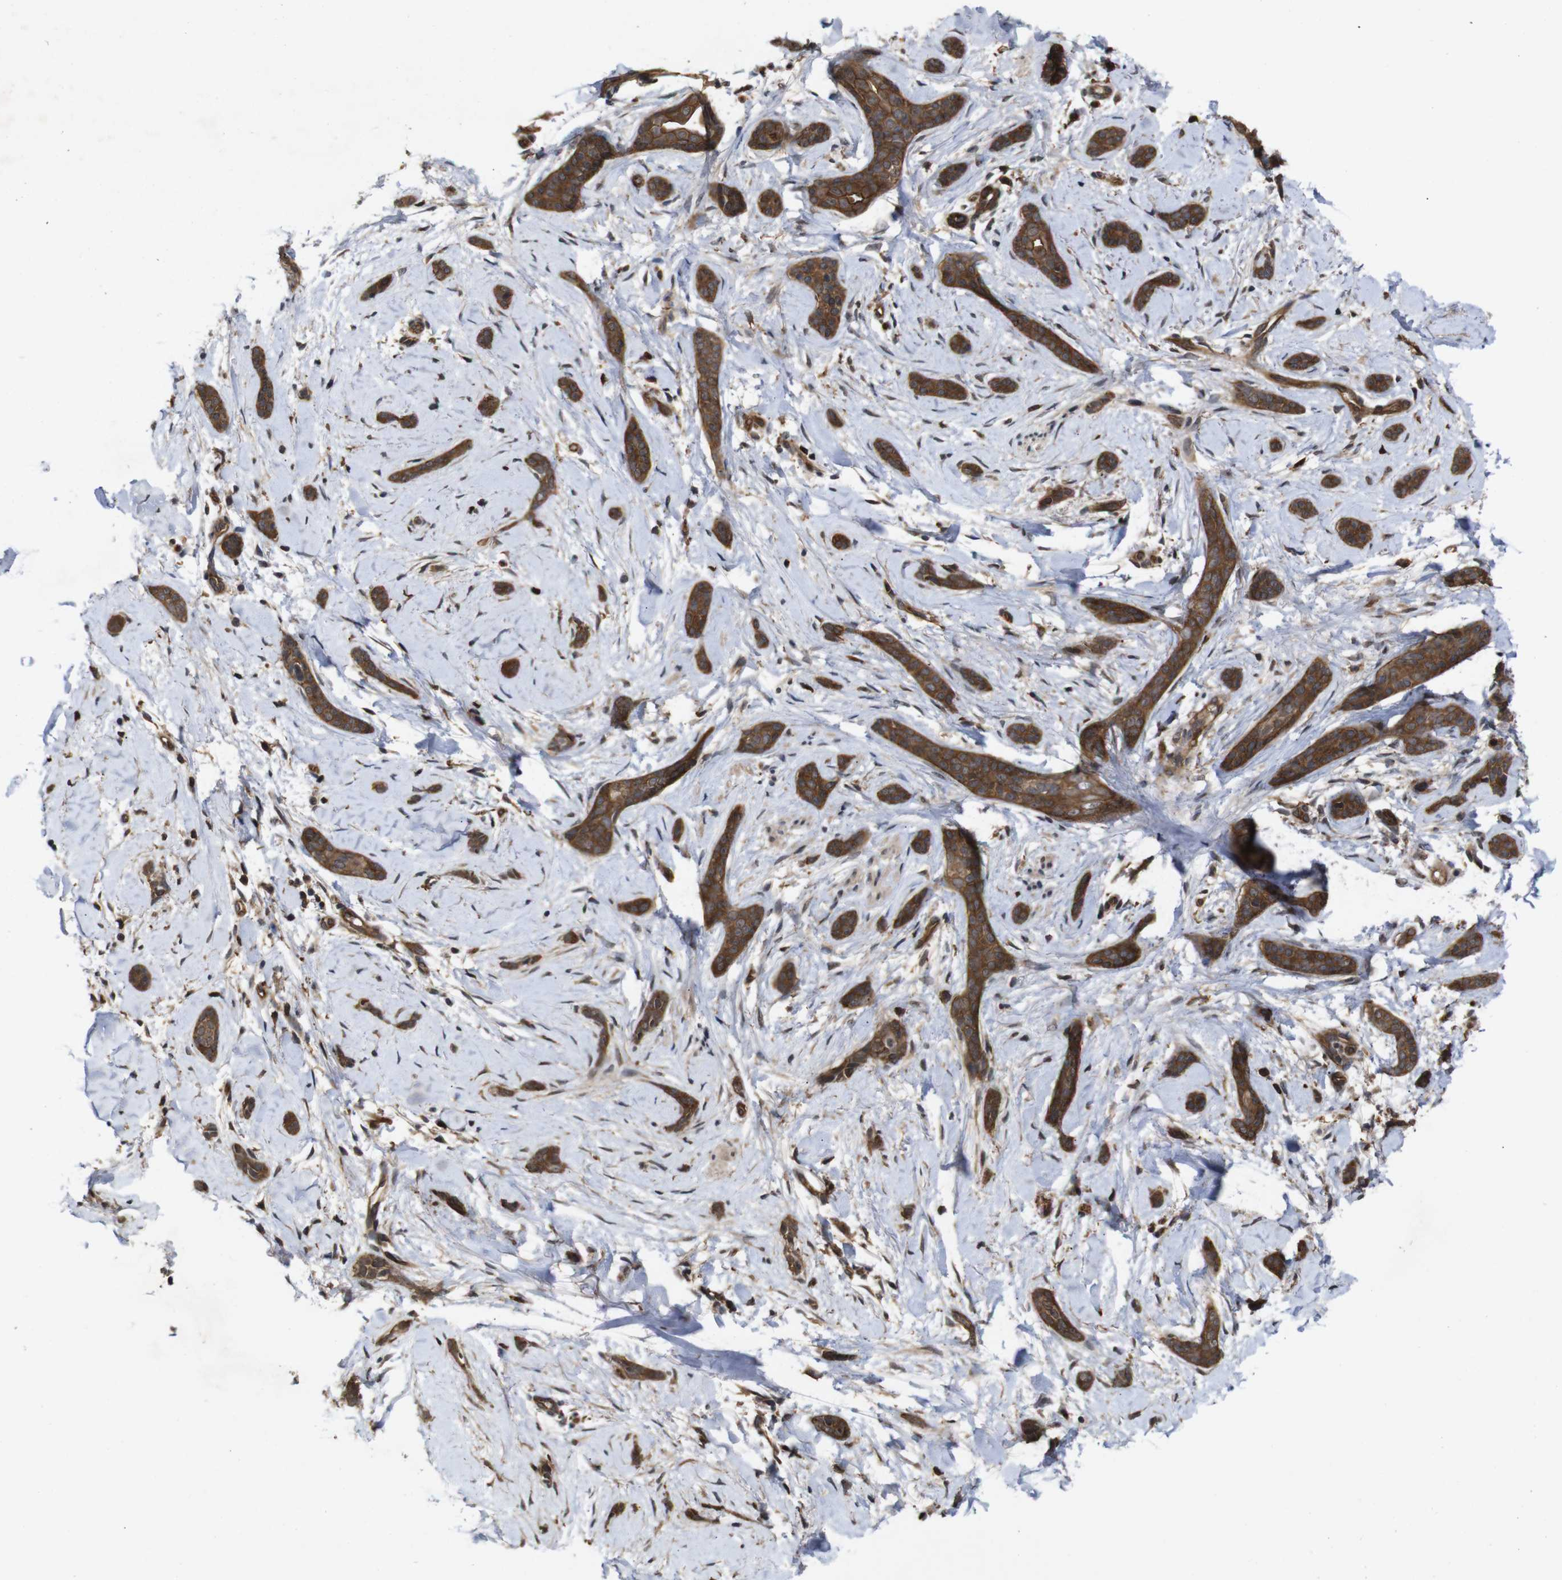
{"staining": {"intensity": "moderate", "quantity": ">75%", "location": "cytoplasmic/membranous"}, "tissue": "skin cancer", "cell_type": "Tumor cells", "image_type": "cancer", "snomed": [{"axis": "morphology", "description": "Basal cell carcinoma"}, {"axis": "morphology", "description": "Adnexal tumor, benign"}, {"axis": "topography", "description": "Skin"}], "caption": "IHC image of neoplastic tissue: human skin cancer stained using IHC demonstrates medium levels of moderate protein expression localized specifically in the cytoplasmic/membranous of tumor cells, appearing as a cytoplasmic/membranous brown color.", "gene": "NANOS1", "patient": {"sex": "female", "age": 42}}